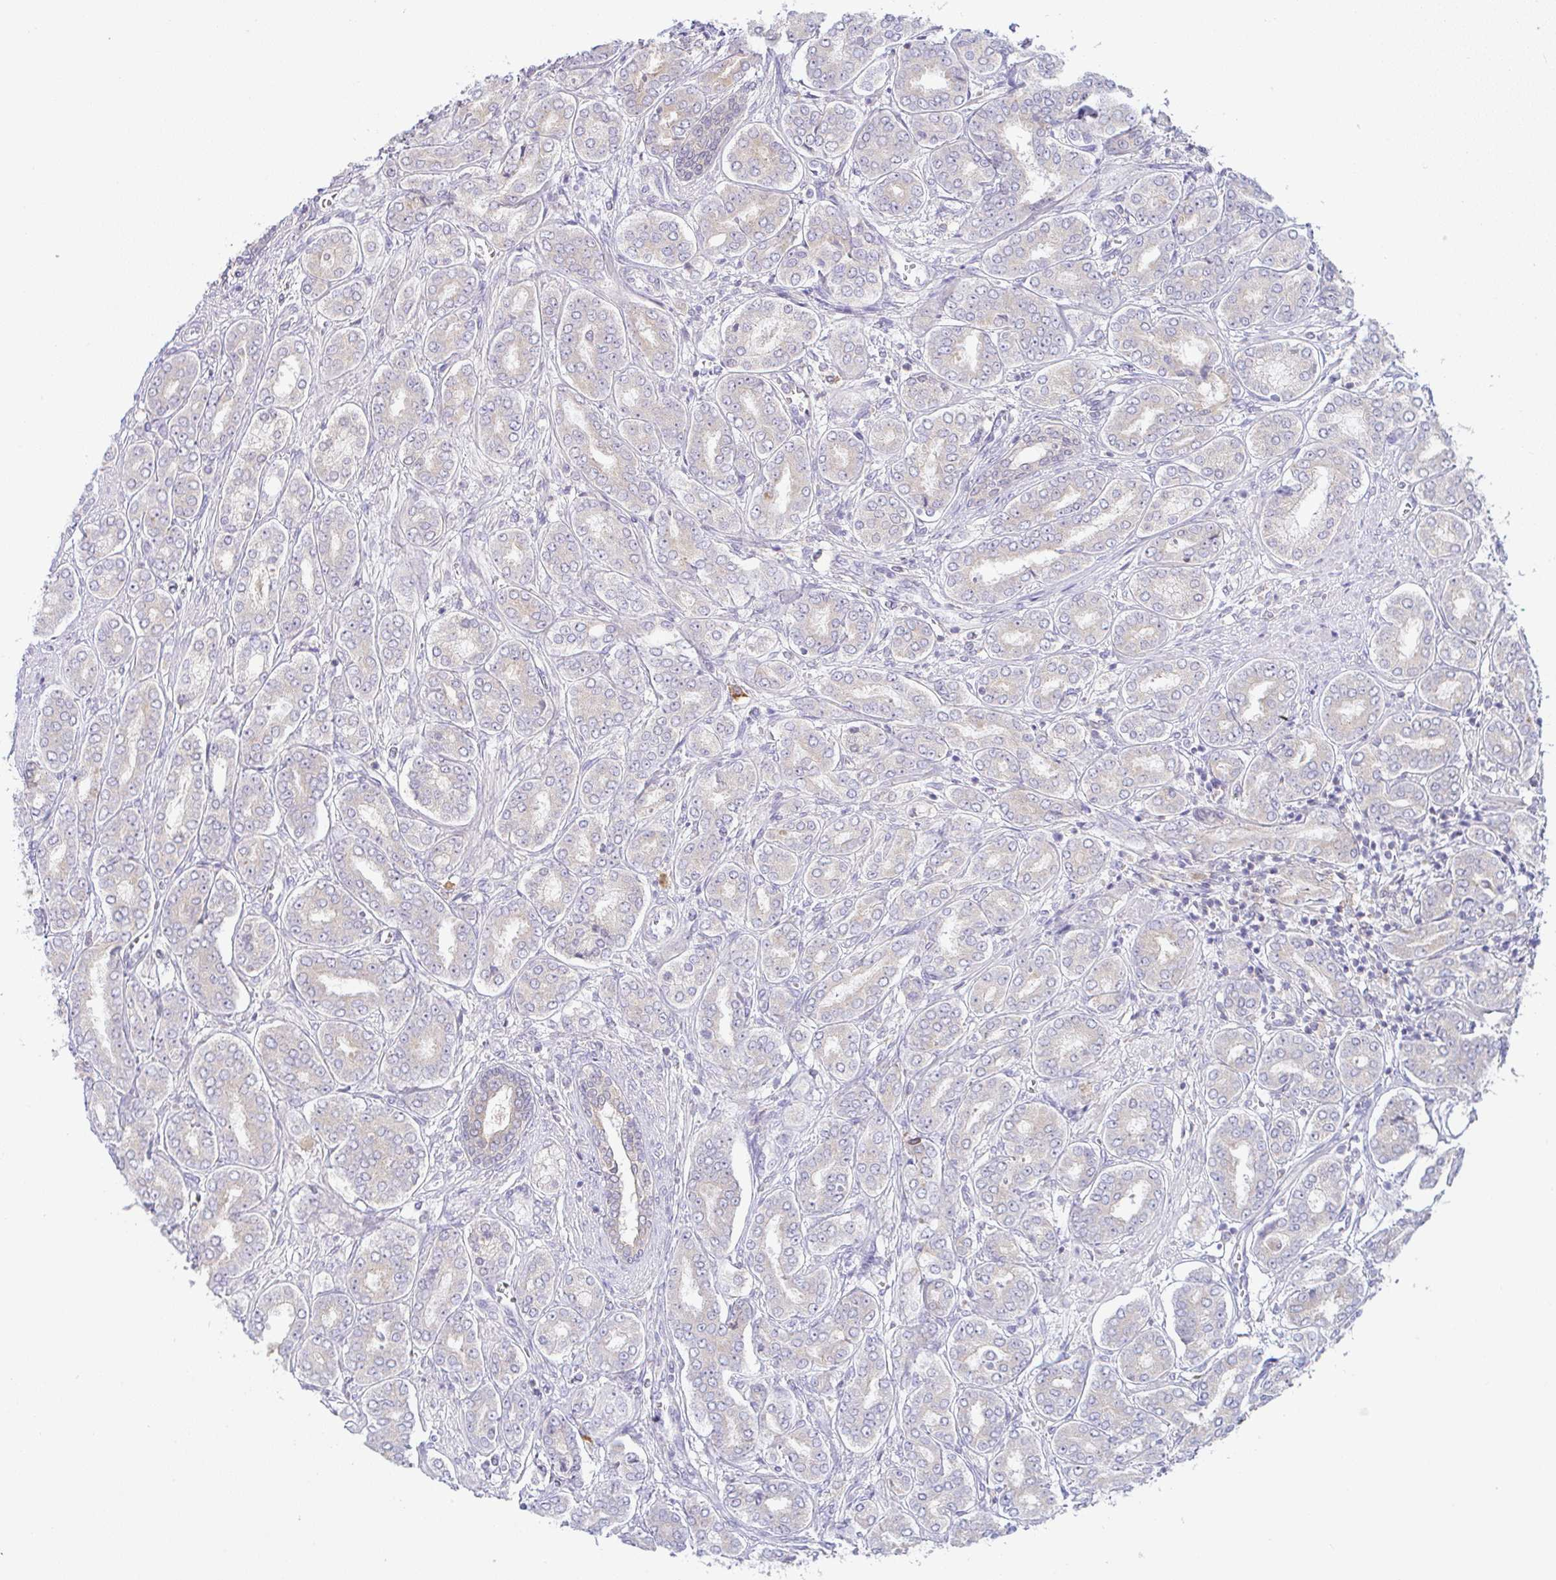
{"staining": {"intensity": "moderate", "quantity": "25%-75%", "location": "cytoplasmic/membranous"}, "tissue": "prostate cancer", "cell_type": "Tumor cells", "image_type": "cancer", "snomed": [{"axis": "morphology", "description": "Adenocarcinoma, High grade"}, {"axis": "topography", "description": "Prostate"}], "caption": "Prostate adenocarcinoma (high-grade) stained for a protein shows moderate cytoplasmic/membranous positivity in tumor cells.", "gene": "DERL2", "patient": {"sex": "male", "age": 72}}